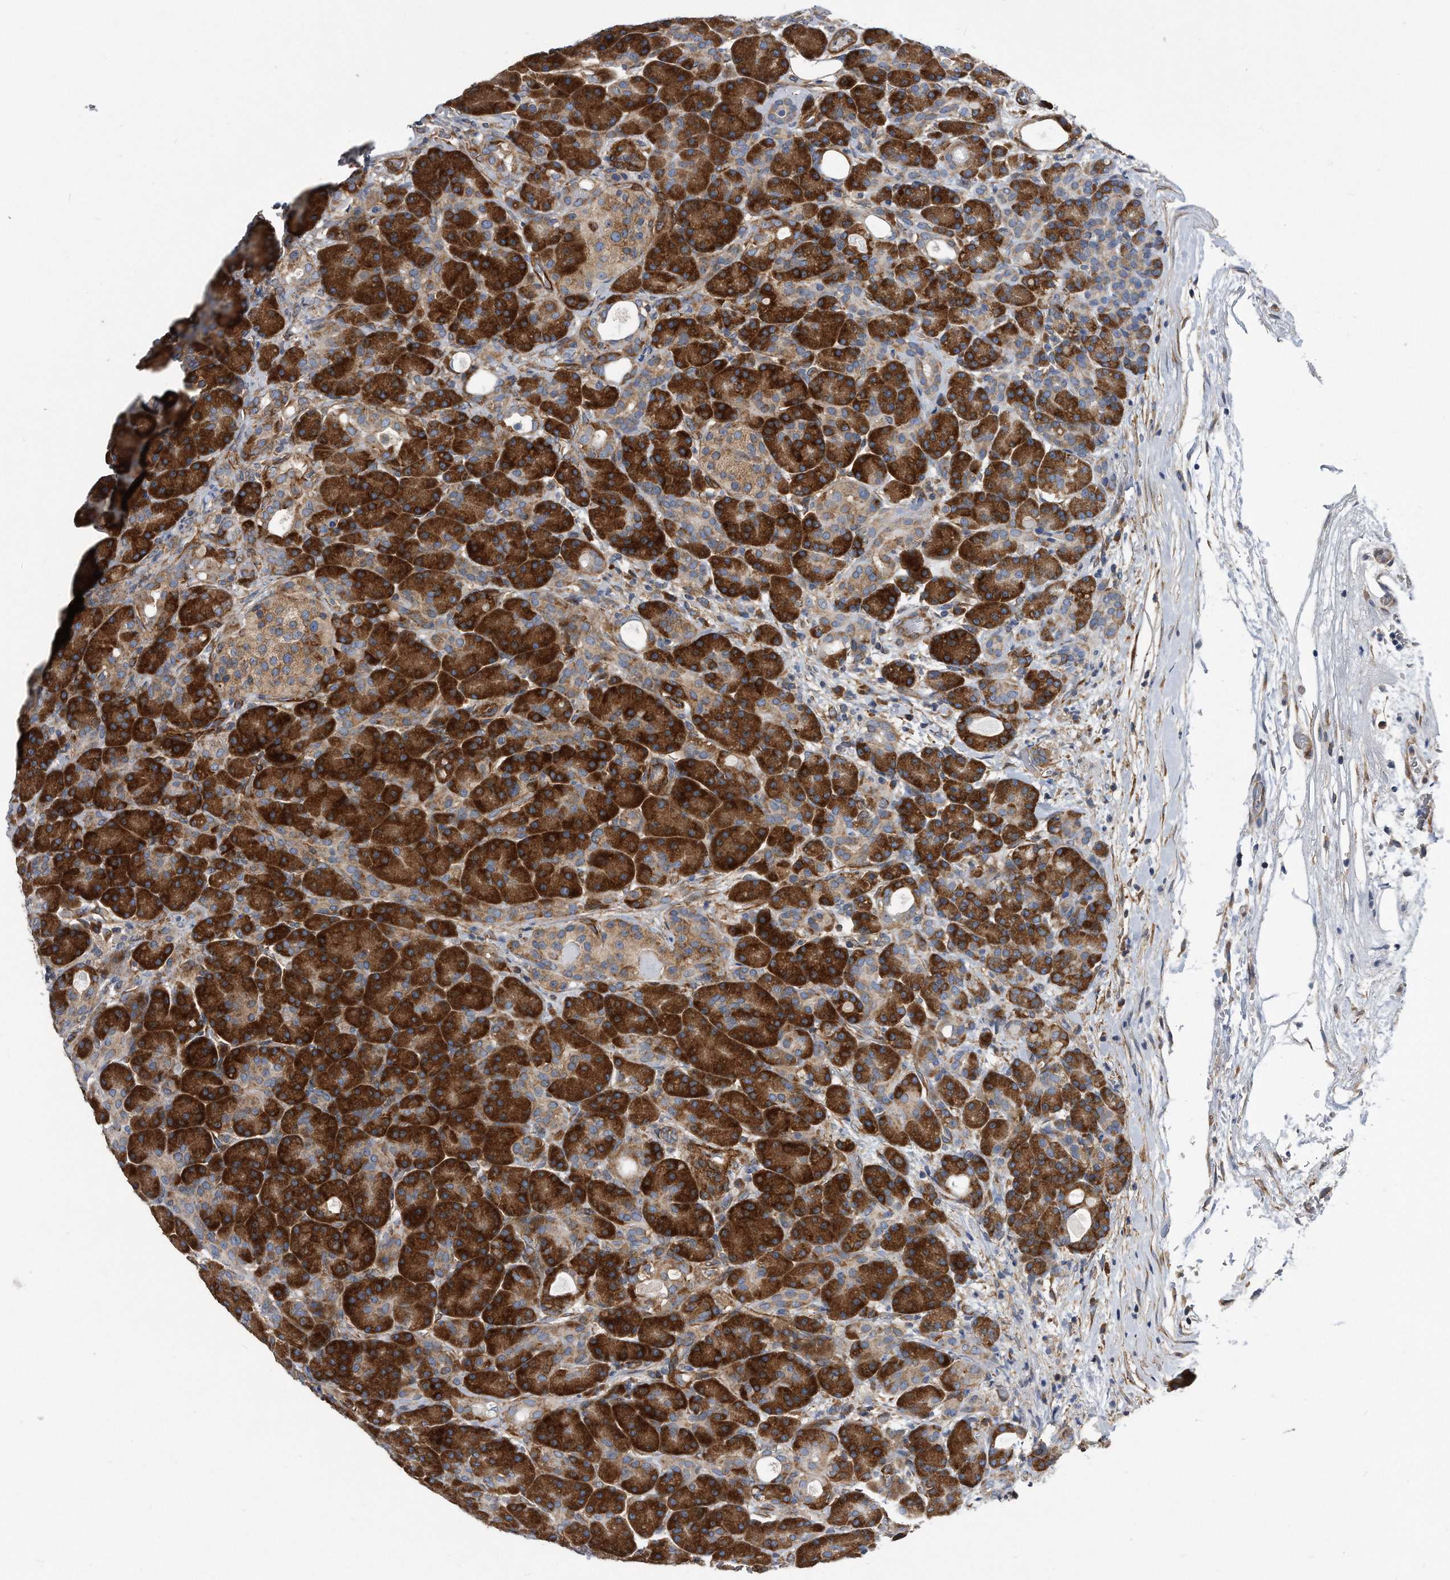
{"staining": {"intensity": "strong", "quantity": ">75%", "location": "cytoplasmic/membranous"}, "tissue": "pancreas", "cell_type": "Exocrine glandular cells", "image_type": "normal", "snomed": [{"axis": "morphology", "description": "Normal tissue, NOS"}, {"axis": "topography", "description": "Pancreas"}], "caption": "Exocrine glandular cells display strong cytoplasmic/membranous expression in about >75% of cells in unremarkable pancreas. (DAB (3,3'-diaminobenzidine) IHC with brightfield microscopy, high magnification).", "gene": "EIF2B4", "patient": {"sex": "male", "age": 63}}